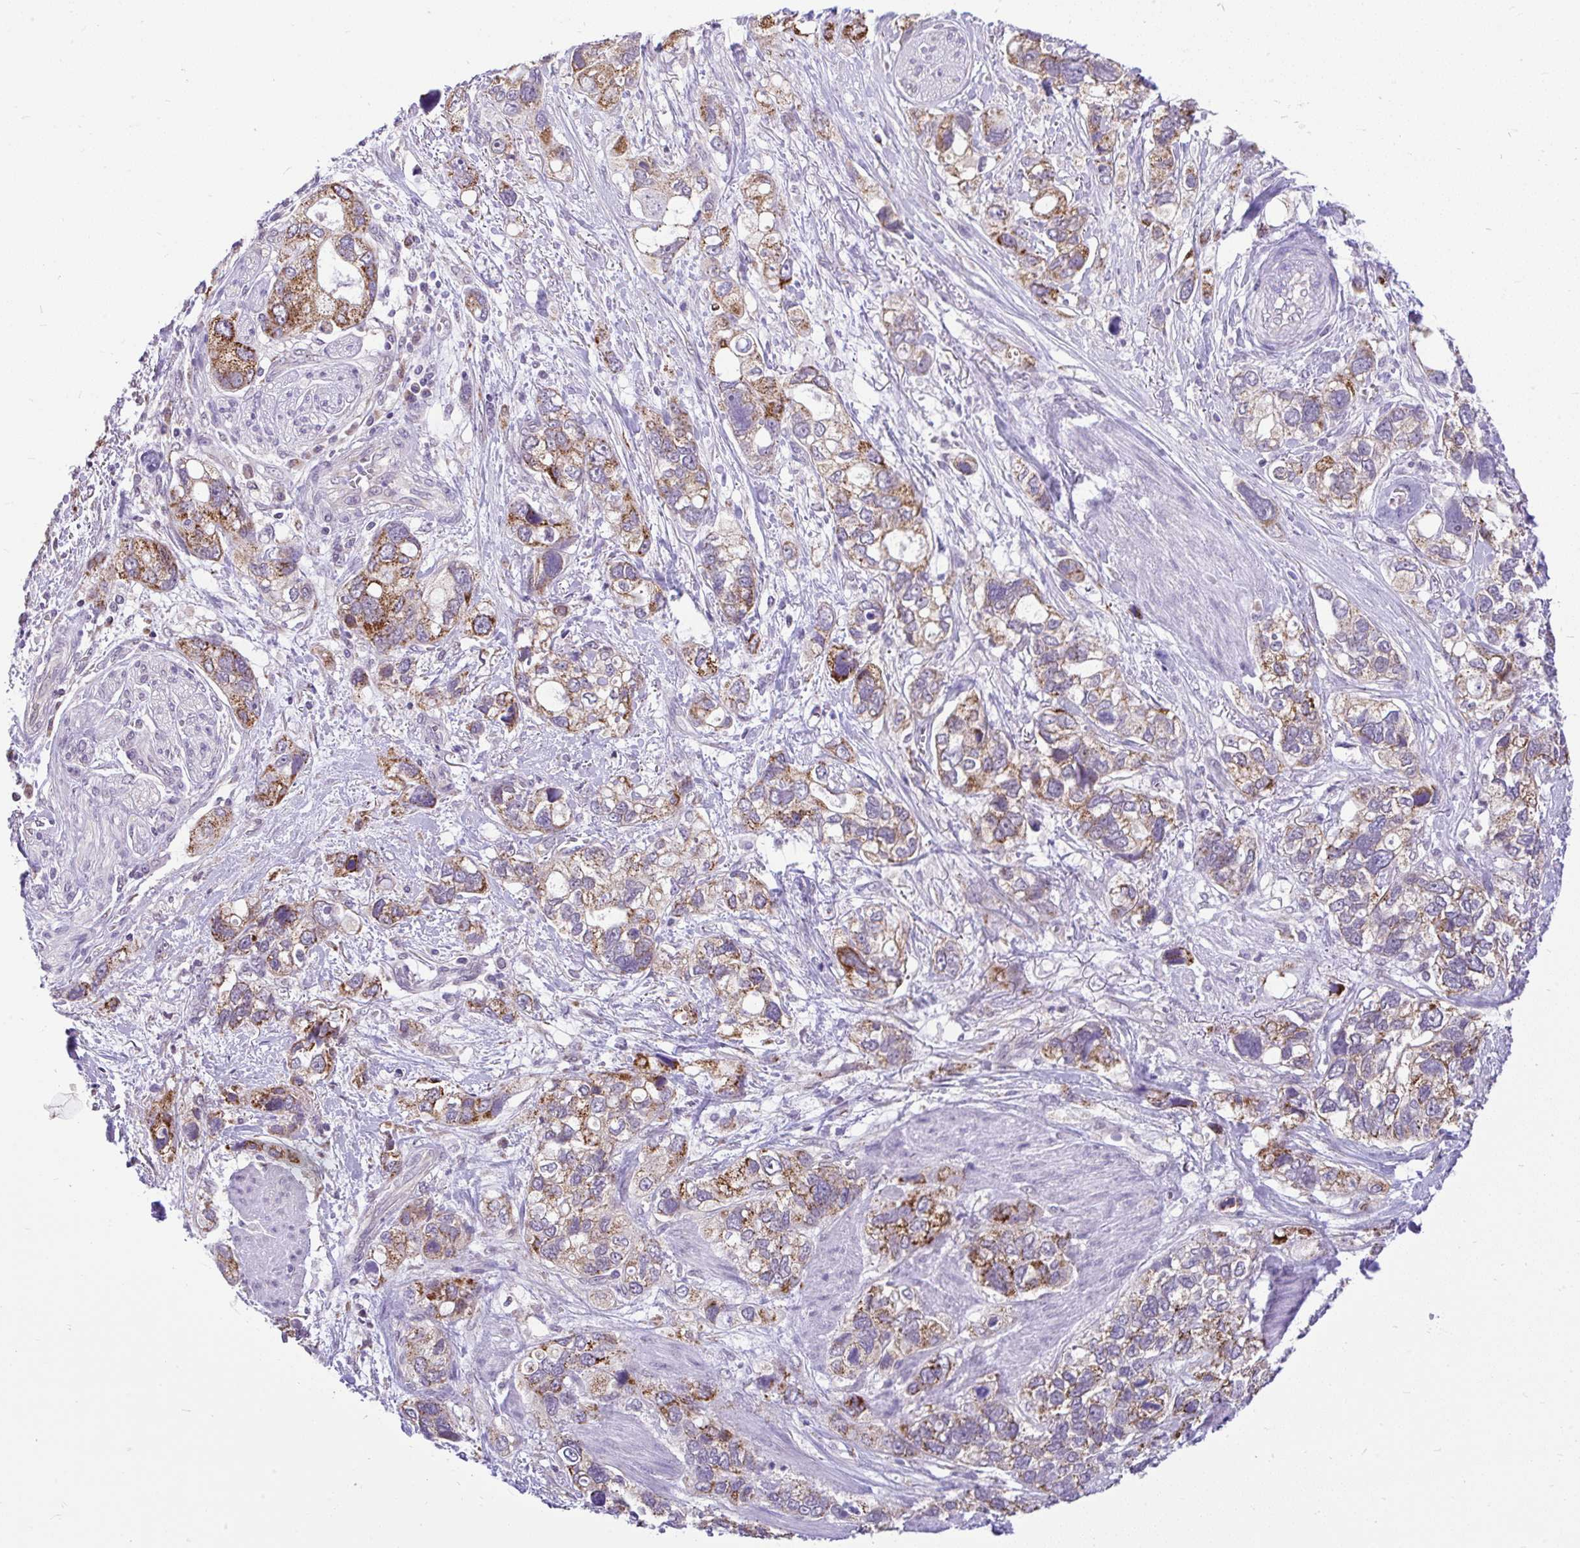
{"staining": {"intensity": "moderate", "quantity": "25%-75%", "location": "cytoplasmic/membranous"}, "tissue": "stomach cancer", "cell_type": "Tumor cells", "image_type": "cancer", "snomed": [{"axis": "morphology", "description": "Adenocarcinoma, NOS"}, {"axis": "topography", "description": "Stomach, upper"}], "caption": "The photomicrograph demonstrates staining of stomach cancer (adenocarcinoma), revealing moderate cytoplasmic/membranous protein positivity (brown color) within tumor cells.", "gene": "PYCR2", "patient": {"sex": "female", "age": 81}}